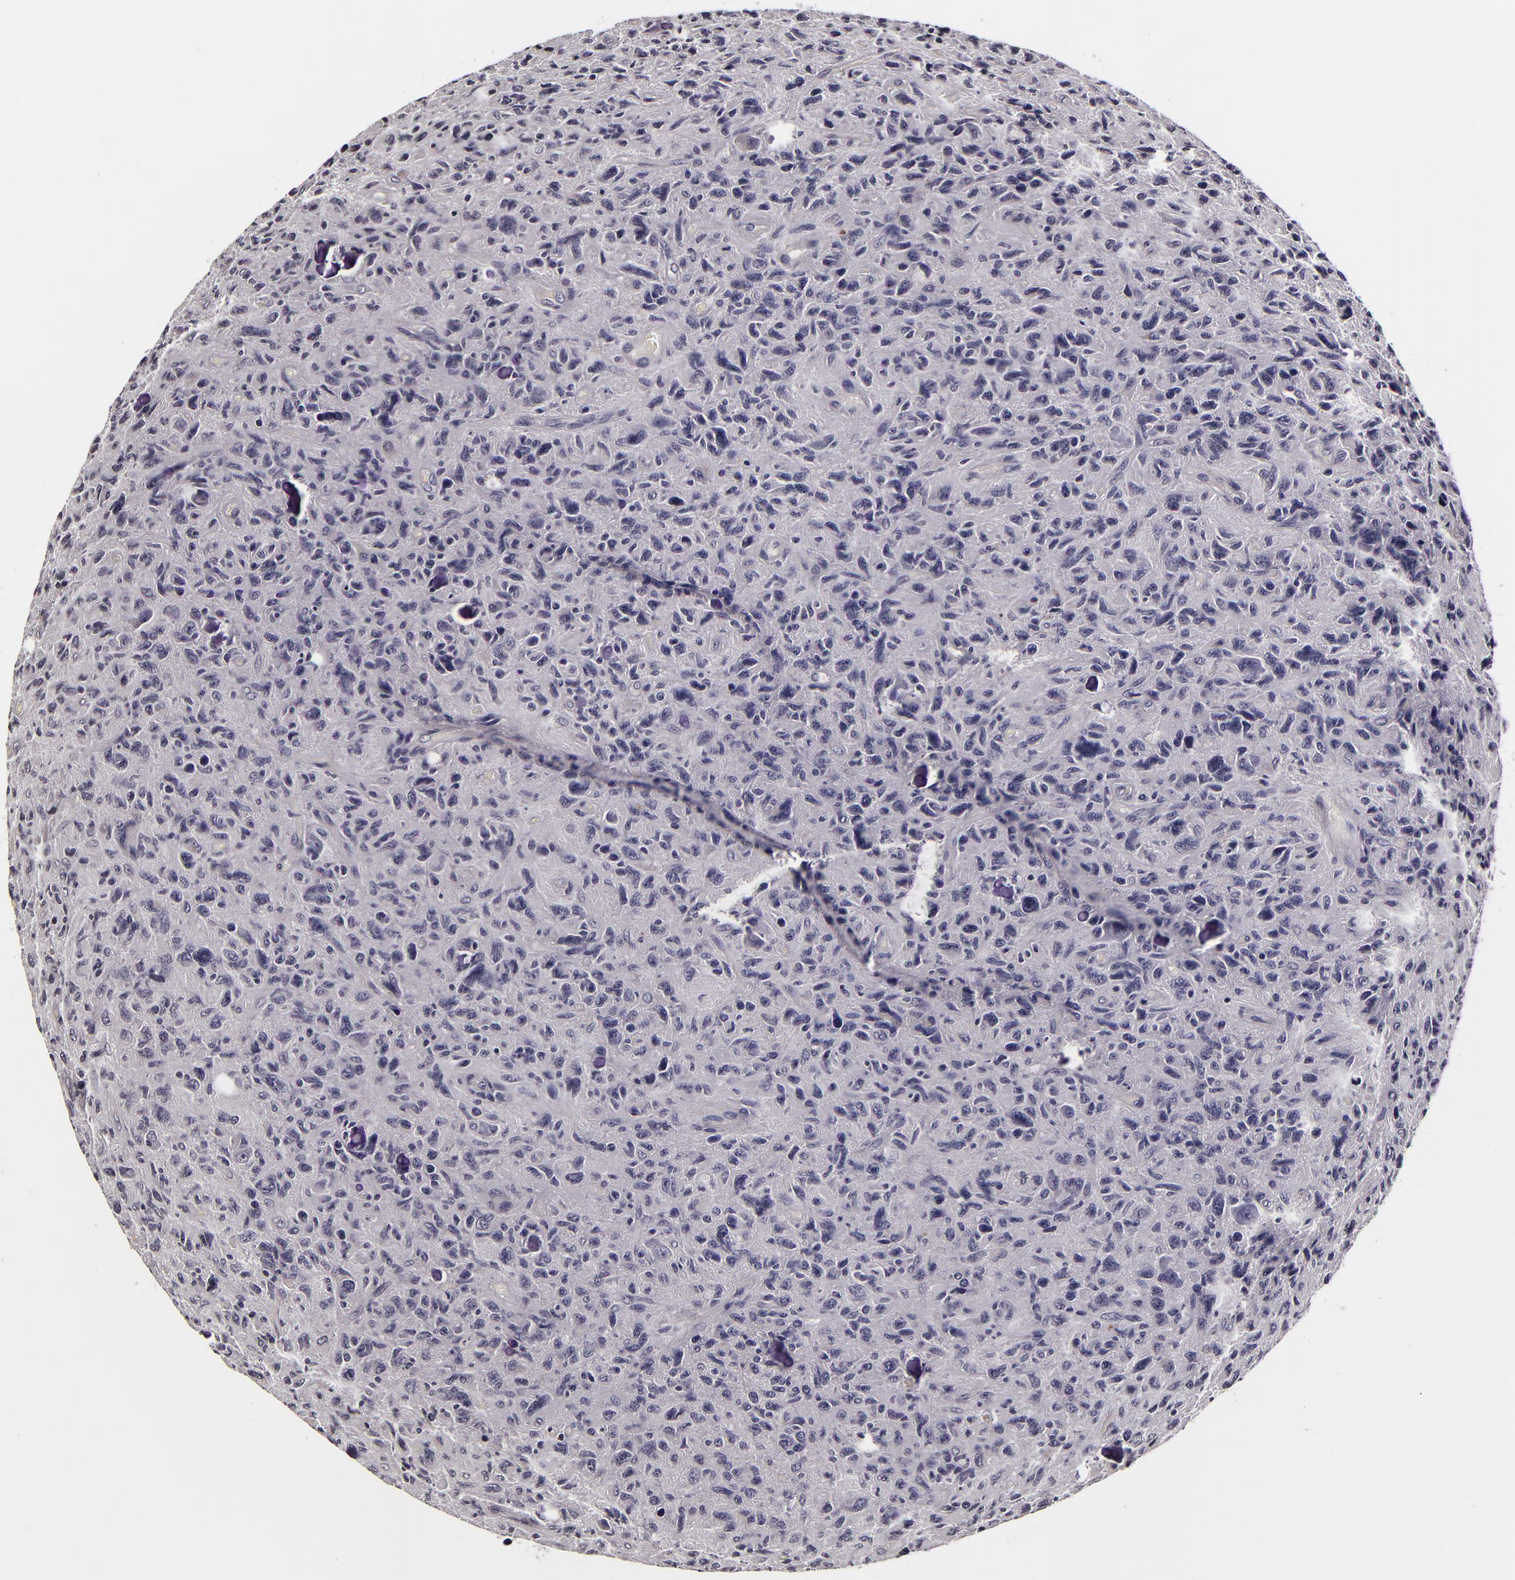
{"staining": {"intensity": "negative", "quantity": "none", "location": "none"}, "tissue": "glioma", "cell_type": "Tumor cells", "image_type": "cancer", "snomed": [{"axis": "morphology", "description": "Glioma, malignant, High grade"}, {"axis": "topography", "description": "Brain"}], "caption": "The micrograph shows no staining of tumor cells in glioma. Brightfield microscopy of IHC stained with DAB (3,3'-diaminobenzidine) (brown) and hematoxylin (blue), captured at high magnification.", "gene": "LGALS3BP", "patient": {"sex": "female", "age": 60}}